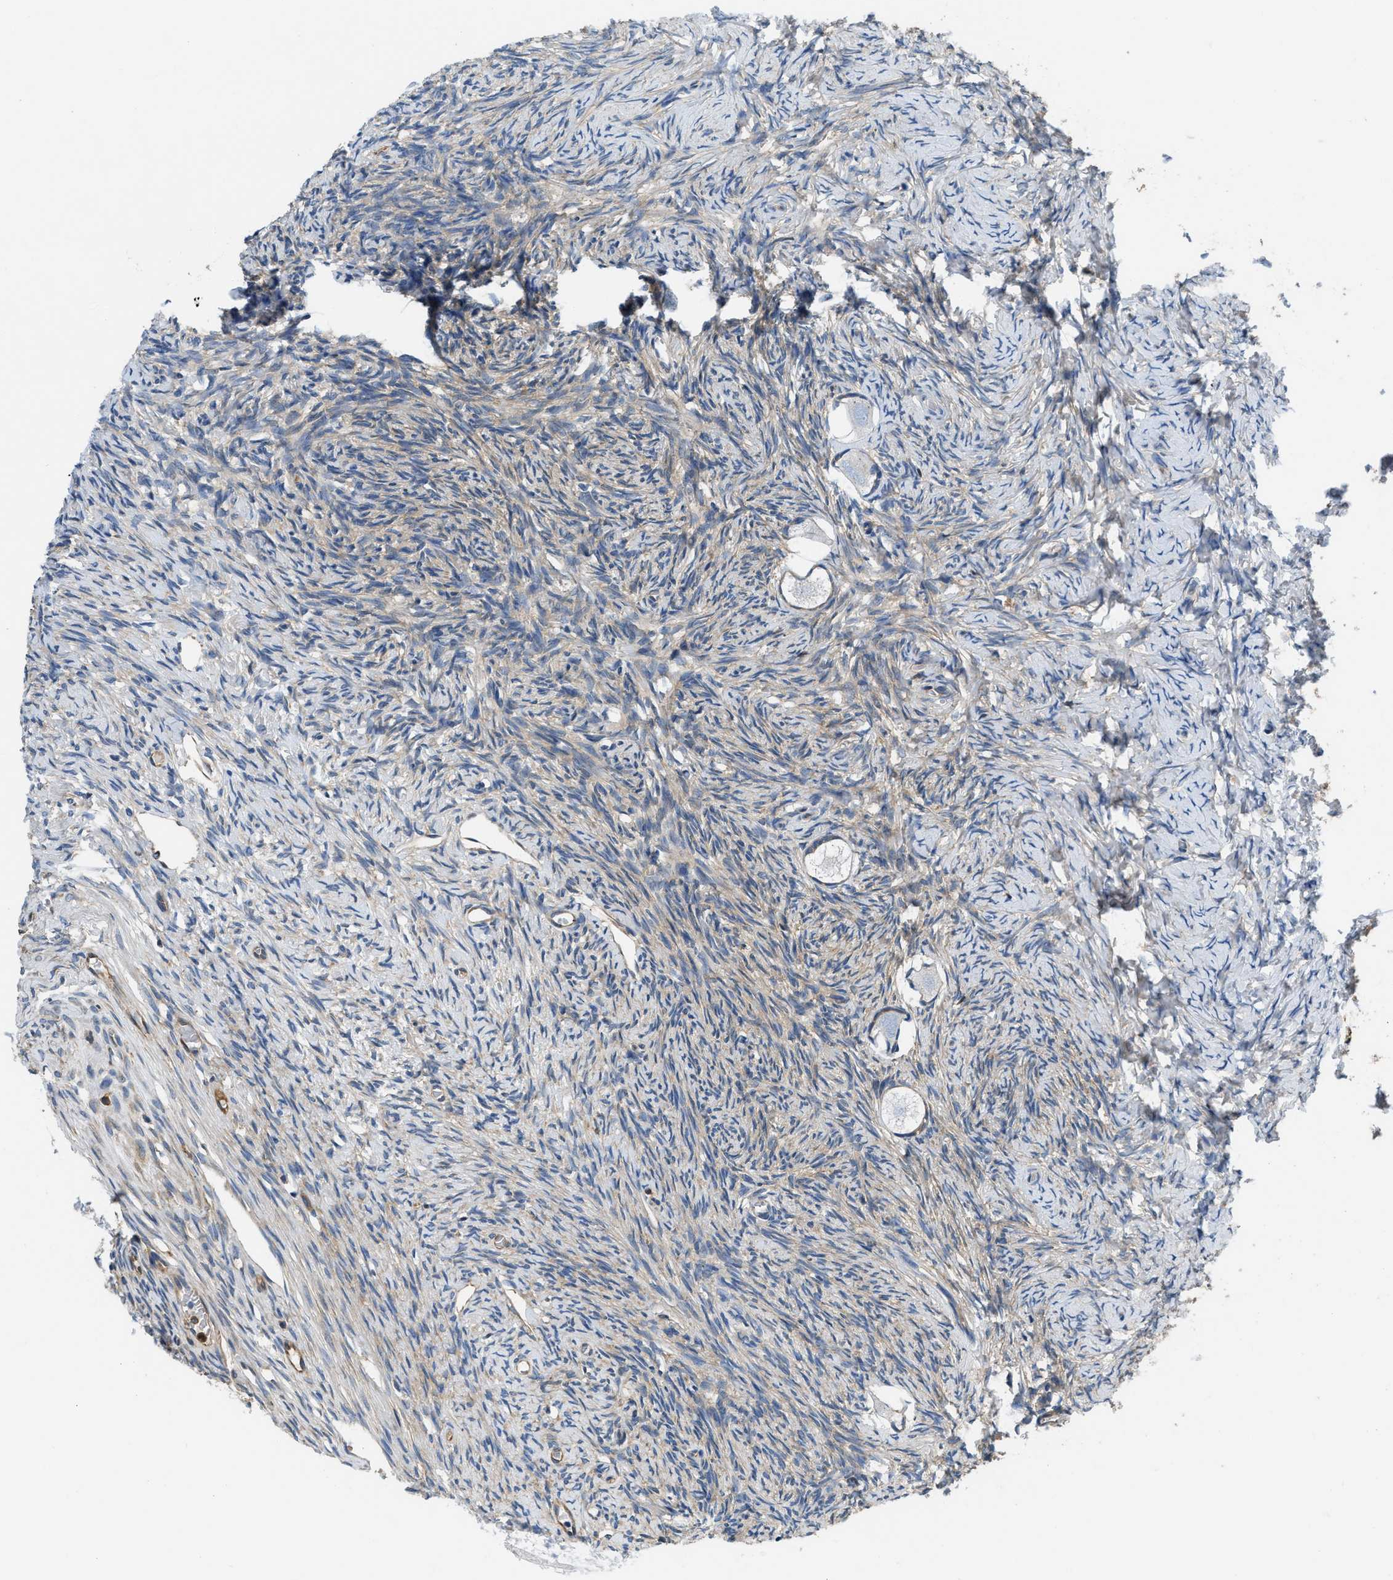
{"staining": {"intensity": "negative", "quantity": "none", "location": "none"}, "tissue": "ovary", "cell_type": "Follicle cells", "image_type": "normal", "snomed": [{"axis": "morphology", "description": "Normal tissue, NOS"}, {"axis": "topography", "description": "Ovary"}], "caption": "Immunohistochemistry image of unremarkable ovary stained for a protein (brown), which shows no staining in follicle cells. The staining is performed using DAB (3,3'-diaminobenzidine) brown chromogen with nuclei counter-stained in using hematoxylin.", "gene": "PKM", "patient": {"sex": "female", "age": 27}}